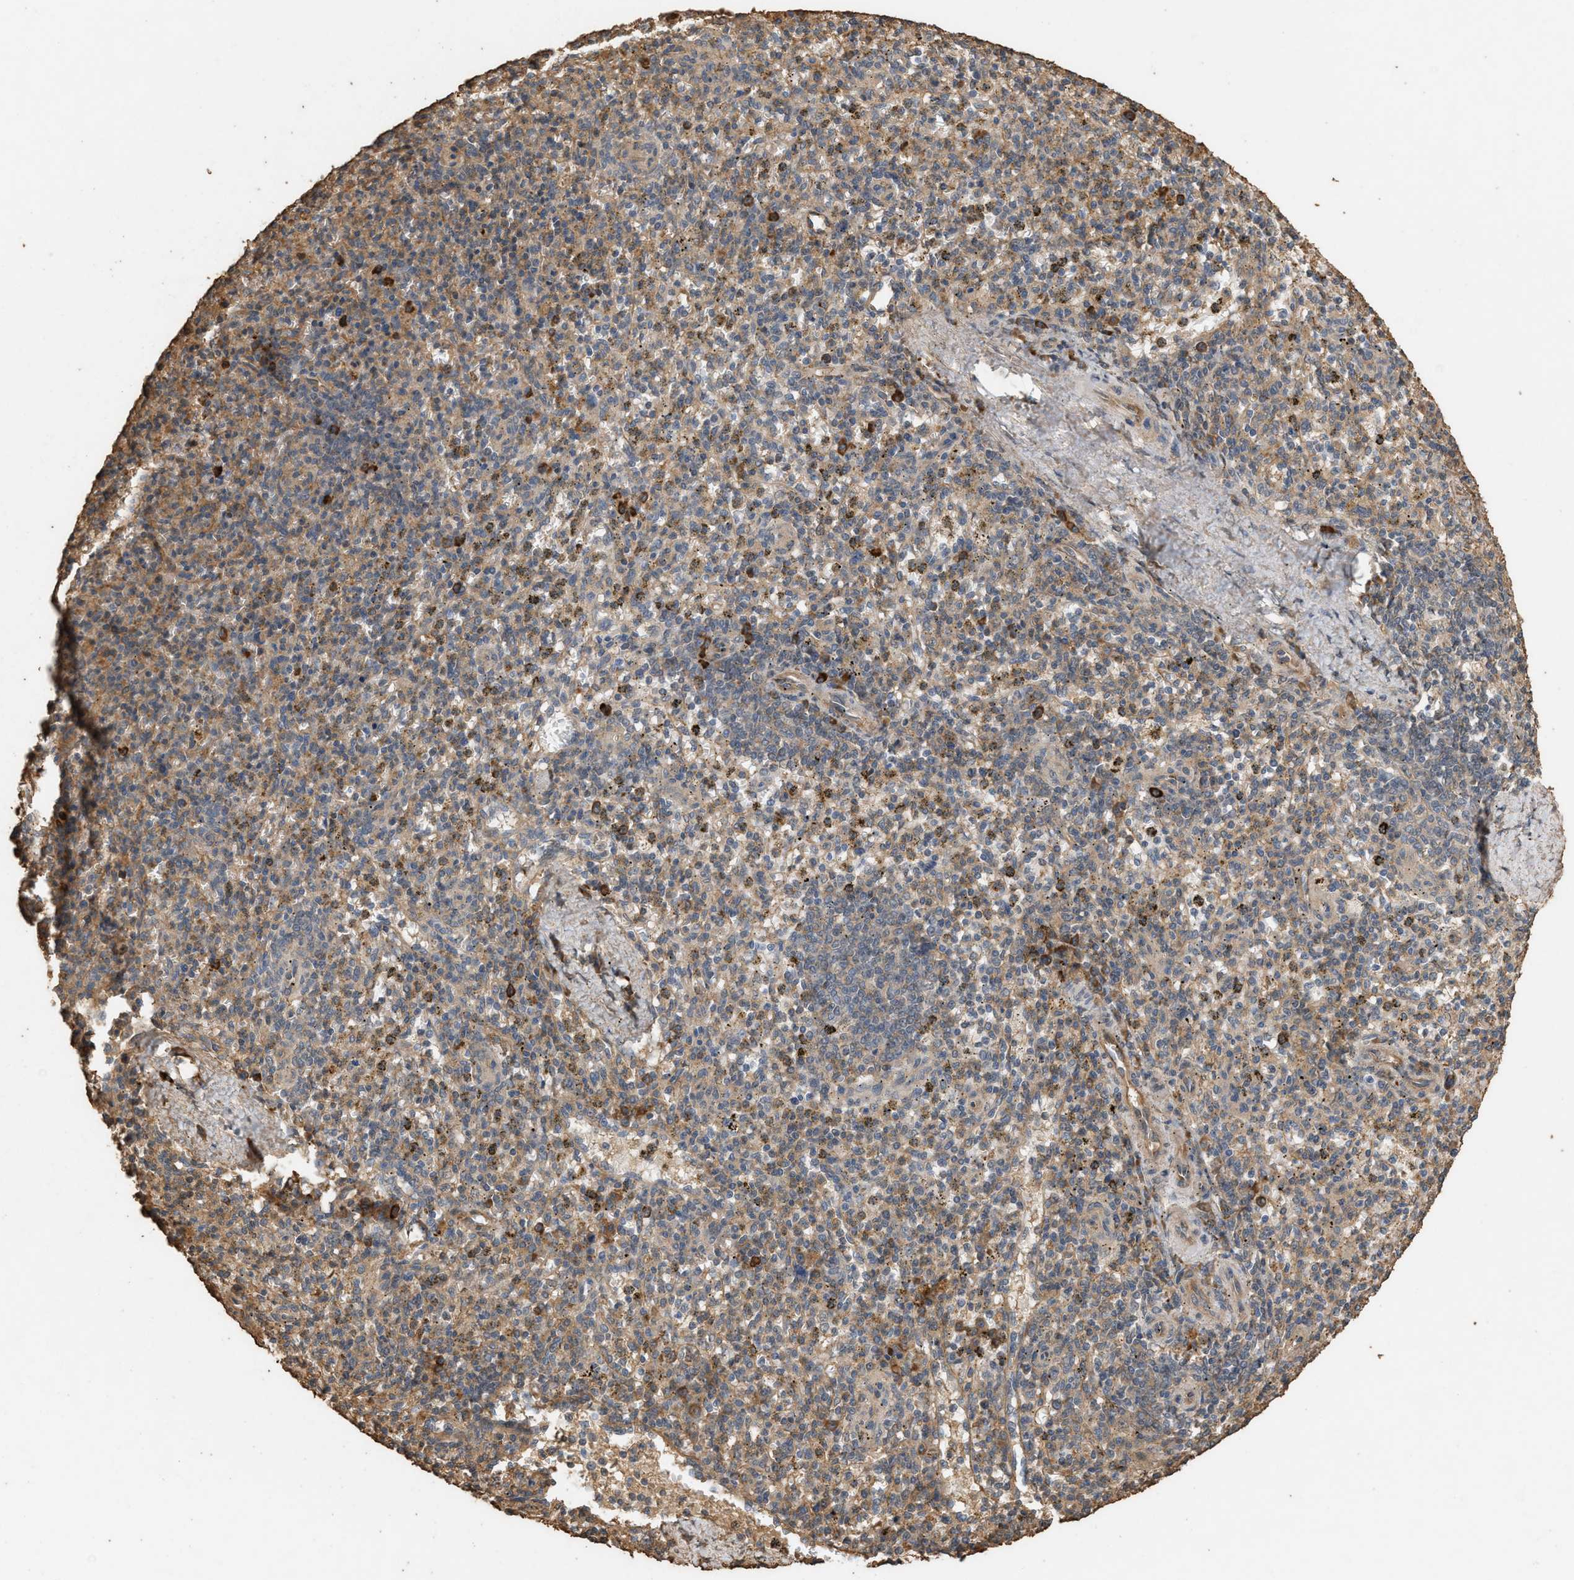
{"staining": {"intensity": "moderate", "quantity": "25%-75%", "location": "cytoplasmic/membranous"}, "tissue": "spleen", "cell_type": "Cells in red pulp", "image_type": "normal", "snomed": [{"axis": "morphology", "description": "Normal tissue, NOS"}, {"axis": "topography", "description": "Spleen"}], "caption": "A medium amount of moderate cytoplasmic/membranous staining is identified in approximately 25%-75% of cells in red pulp in normal spleen.", "gene": "DCAF7", "patient": {"sex": "male", "age": 72}}